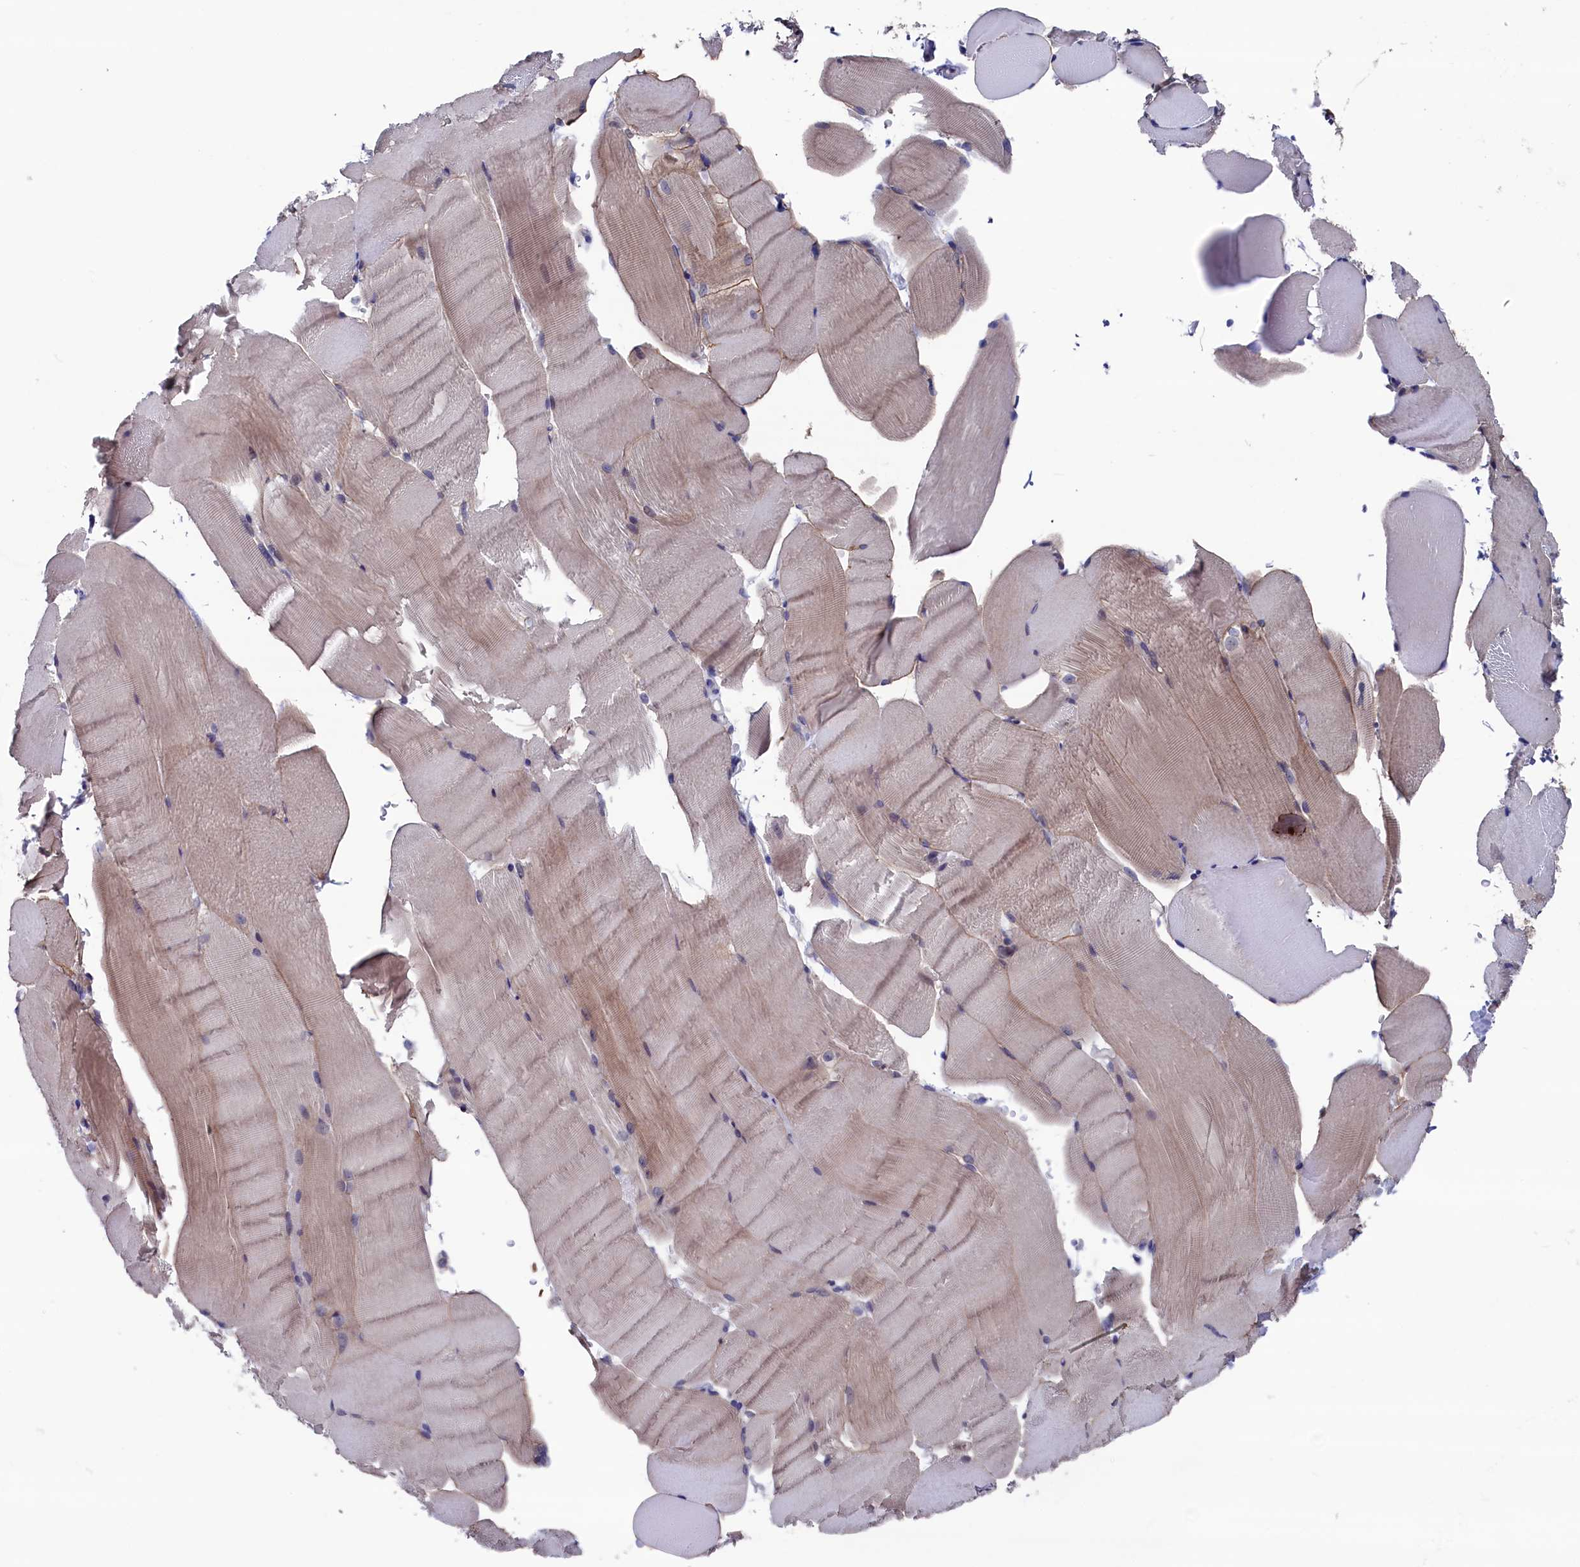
{"staining": {"intensity": "weak", "quantity": "25%-75%", "location": "cytoplasmic/membranous"}, "tissue": "skeletal muscle", "cell_type": "Myocytes", "image_type": "normal", "snomed": [{"axis": "morphology", "description": "Normal tissue, NOS"}, {"axis": "topography", "description": "Skeletal muscle"}, {"axis": "topography", "description": "Parathyroid gland"}], "caption": "A low amount of weak cytoplasmic/membranous staining is identified in approximately 25%-75% of myocytes in normal skeletal muscle.", "gene": "SPATA13", "patient": {"sex": "female", "age": 37}}